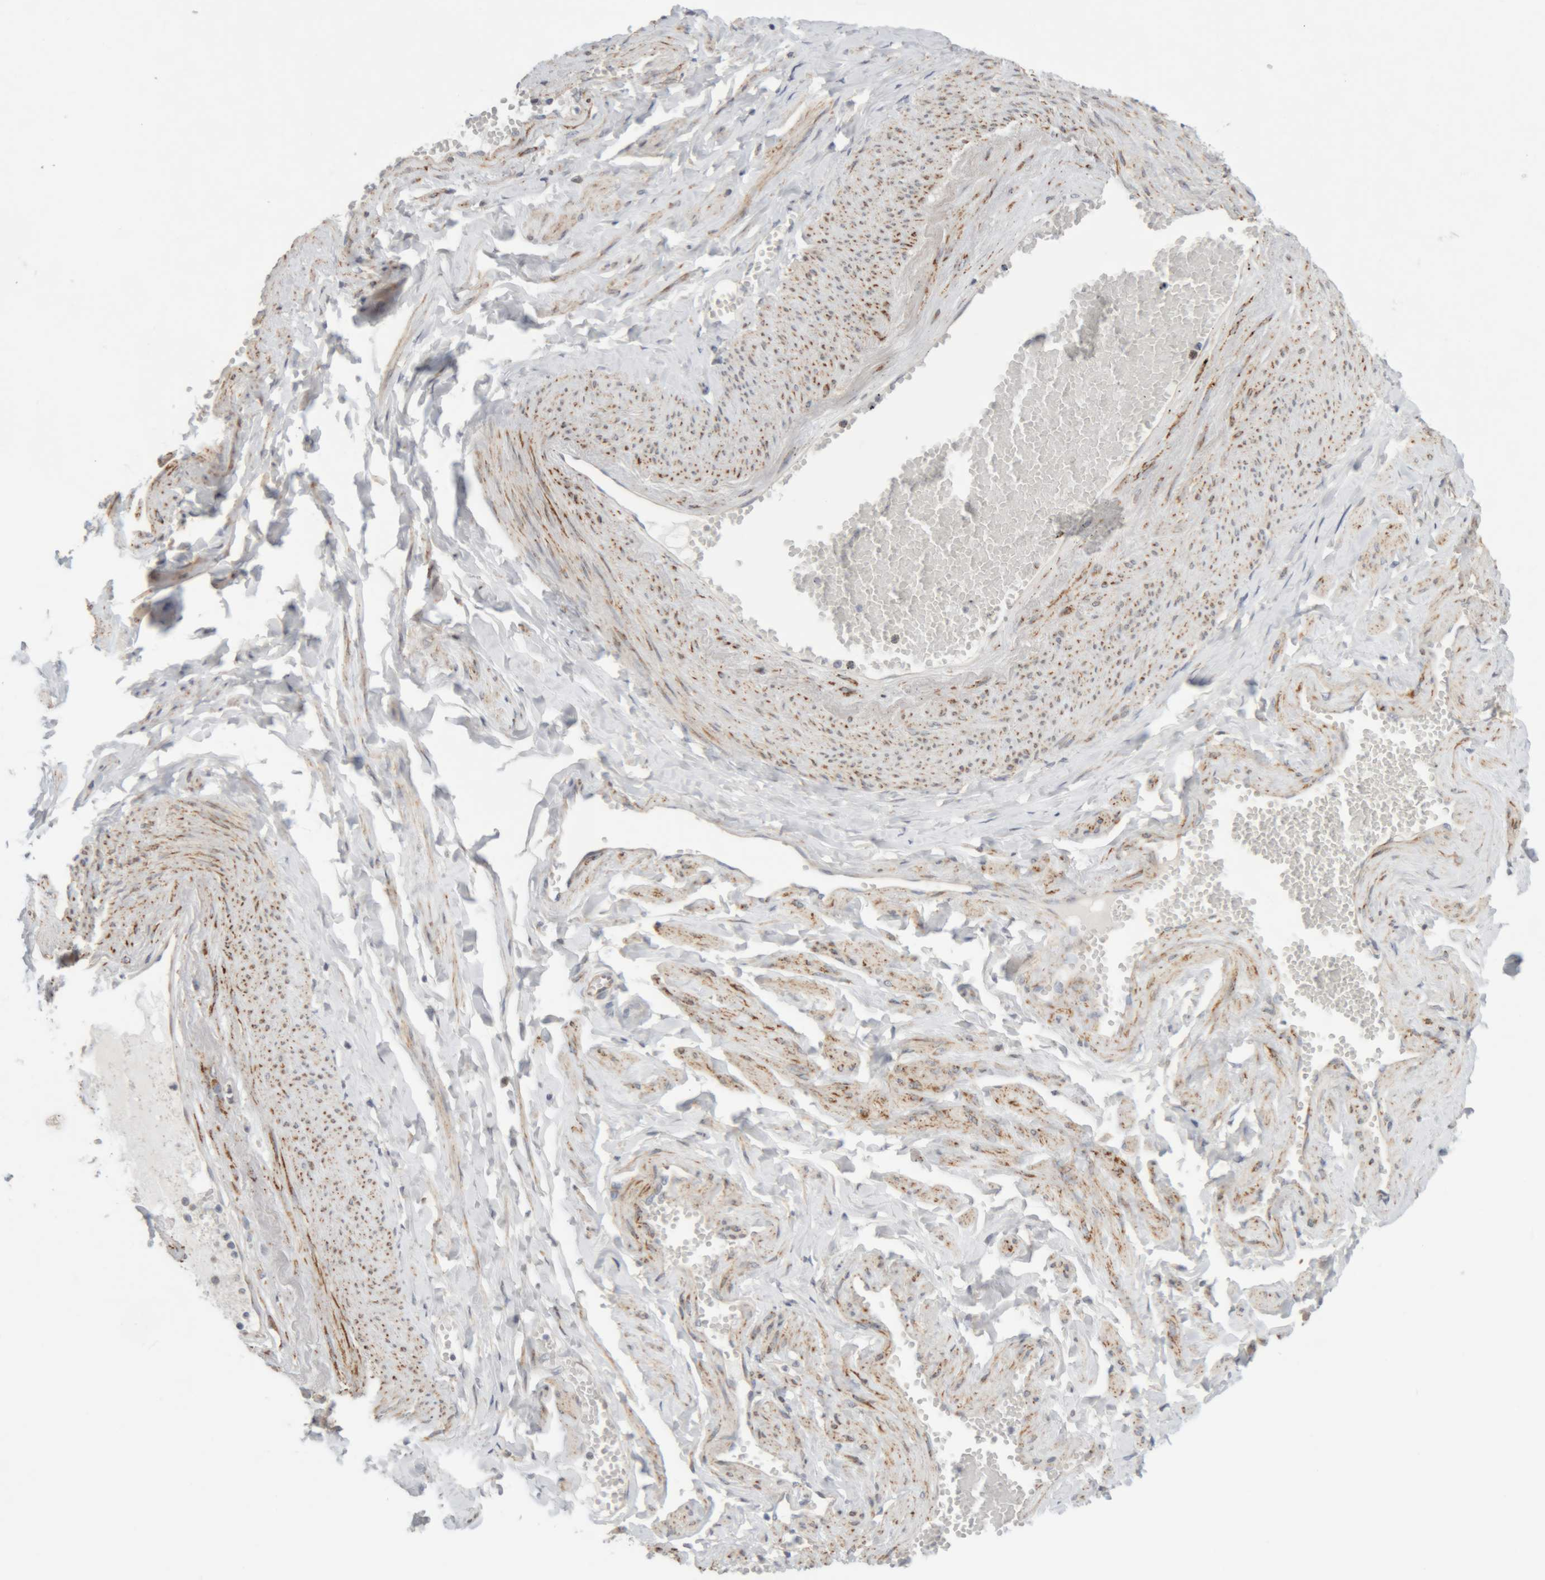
{"staining": {"intensity": "negative", "quantity": "none", "location": "none"}, "tissue": "adipose tissue", "cell_type": "Adipocytes", "image_type": "normal", "snomed": [{"axis": "morphology", "description": "Normal tissue, NOS"}, {"axis": "topography", "description": "Vascular tissue"}, {"axis": "topography", "description": "Fallopian tube"}, {"axis": "topography", "description": "Ovary"}], "caption": "Adipose tissue was stained to show a protein in brown. There is no significant positivity in adipocytes. (DAB immunohistochemistry (IHC), high magnification).", "gene": "RPN2", "patient": {"sex": "female", "age": 67}}